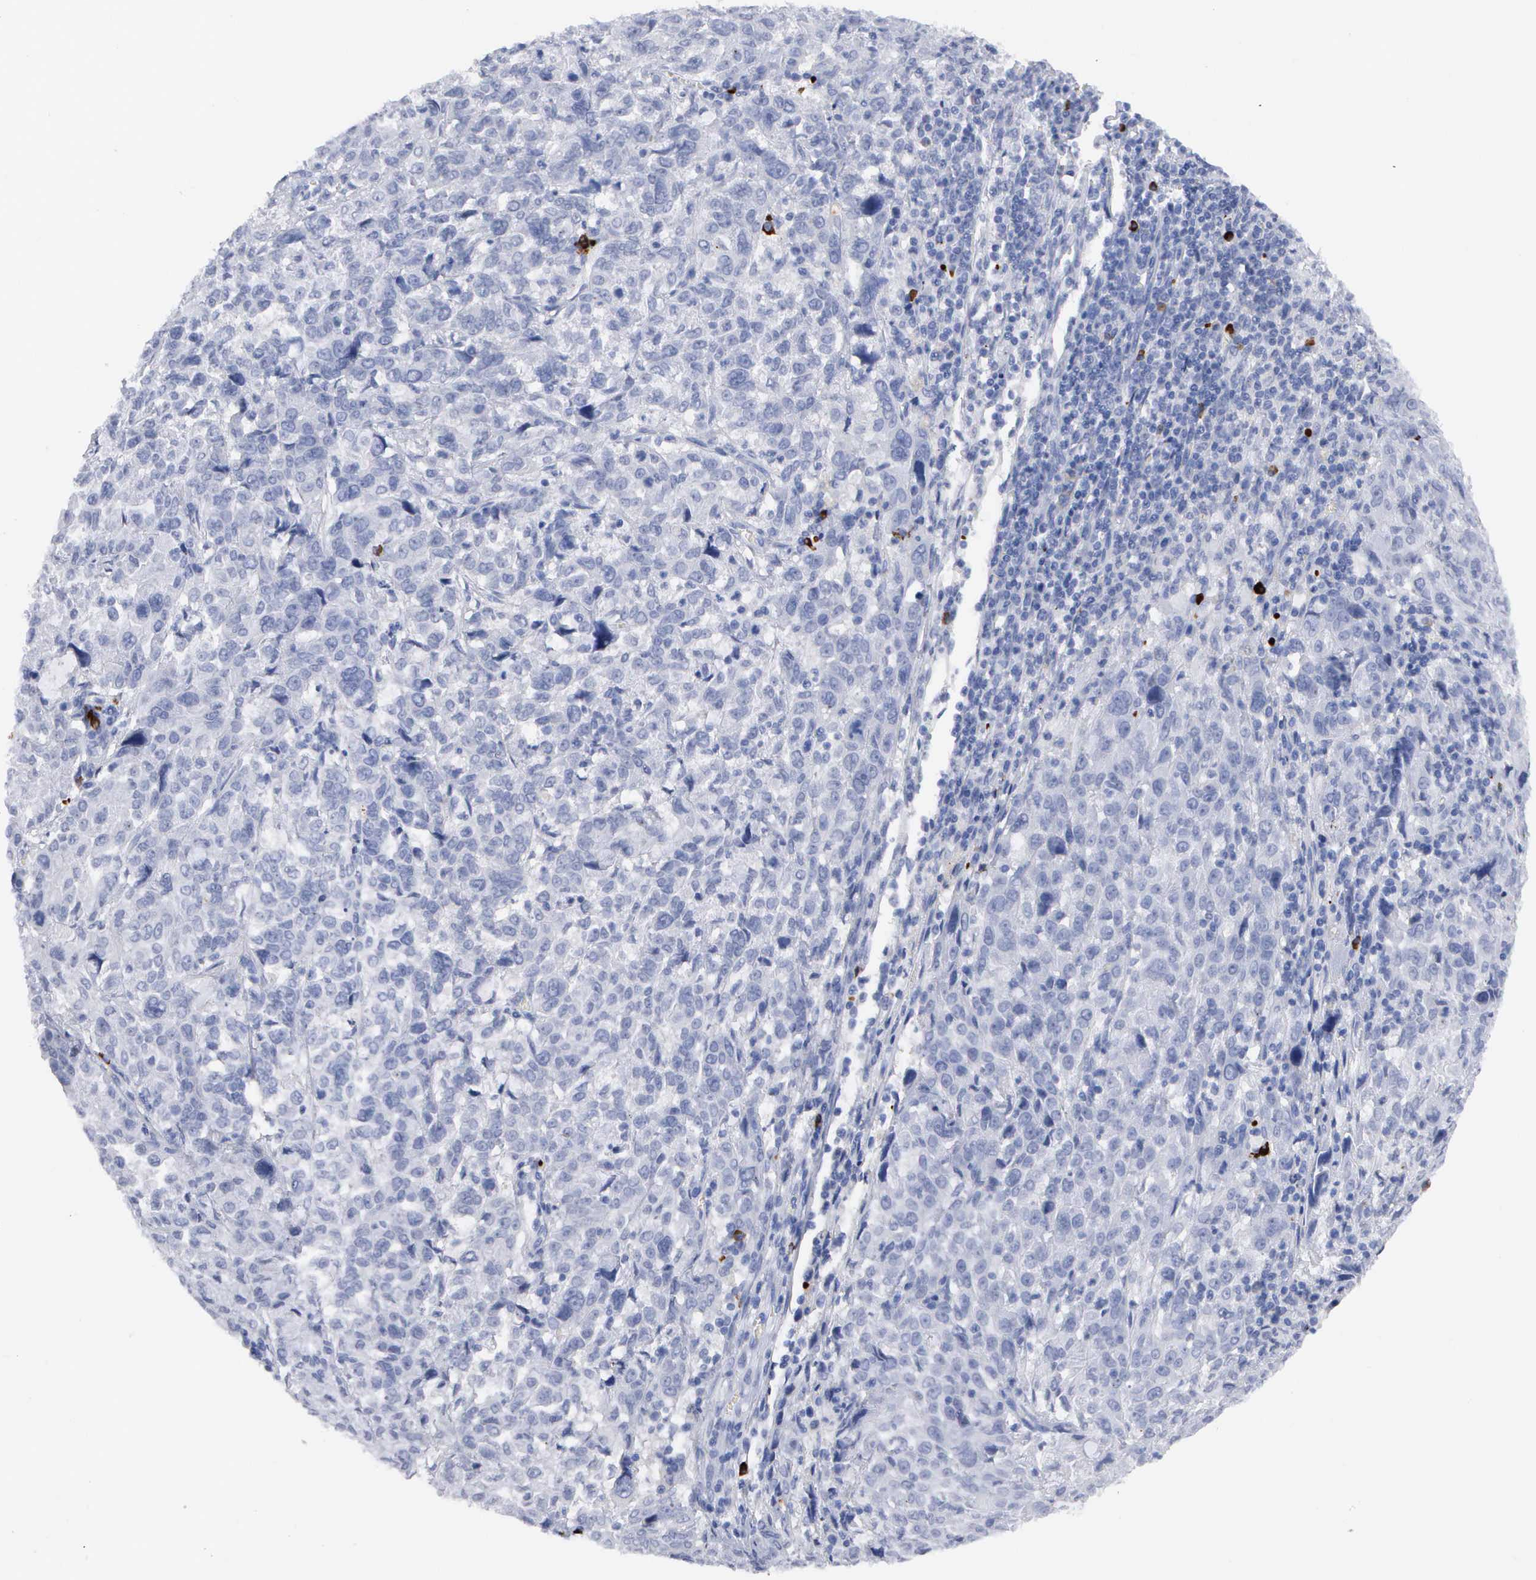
{"staining": {"intensity": "negative", "quantity": "none", "location": "none"}, "tissue": "pancreatic cancer", "cell_type": "Tumor cells", "image_type": "cancer", "snomed": [{"axis": "morphology", "description": "Adenocarcinoma, NOS"}, {"axis": "topography", "description": "Pancreas"}], "caption": "Immunohistochemistry image of pancreatic adenocarcinoma stained for a protein (brown), which demonstrates no staining in tumor cells.", "gene": "ASPHD2", "patient": {"sex": "female", "age": 52}}